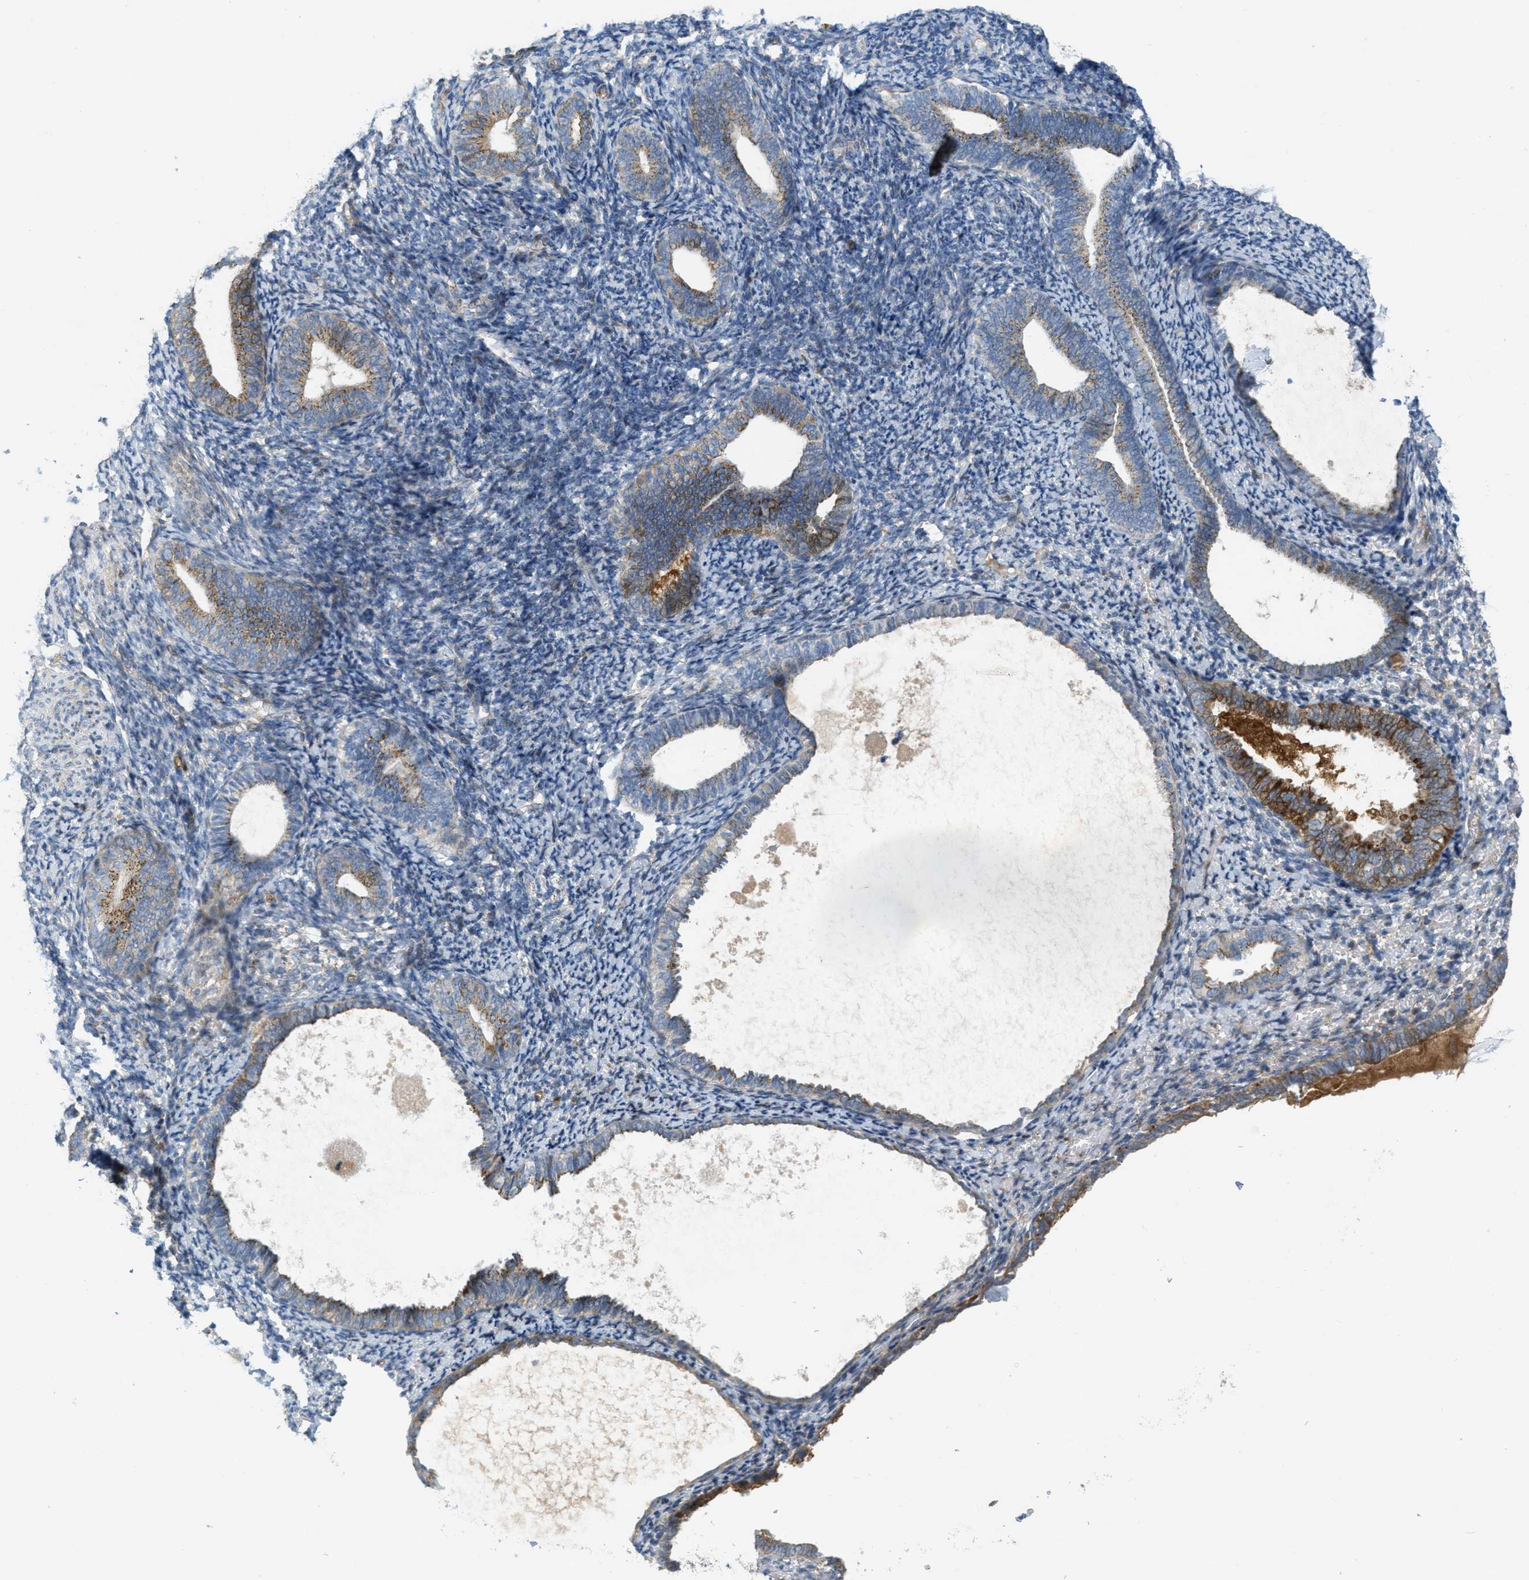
{"staining": {"intensity": "moderate", "quantity": "<25%", "location": "cytoplasmic/membranous"}, "tissue": "endometrium", "cell_type": "Cells in endometrial stroma", "image_type": "normal", "snomed": [{"axis": "morphology", "description": "Normal tissue, NOS"}, {"axis": "topography", "description": "Endometrium"}], "caption": "Protein expression analysis of unremarkable endometrium displays moderate cytoplasmic/membranous positivity in about <25% of cells in endometrial stroma.", "gene": "ZFPL1", "patient": {"sex": "female", "age": 66}}